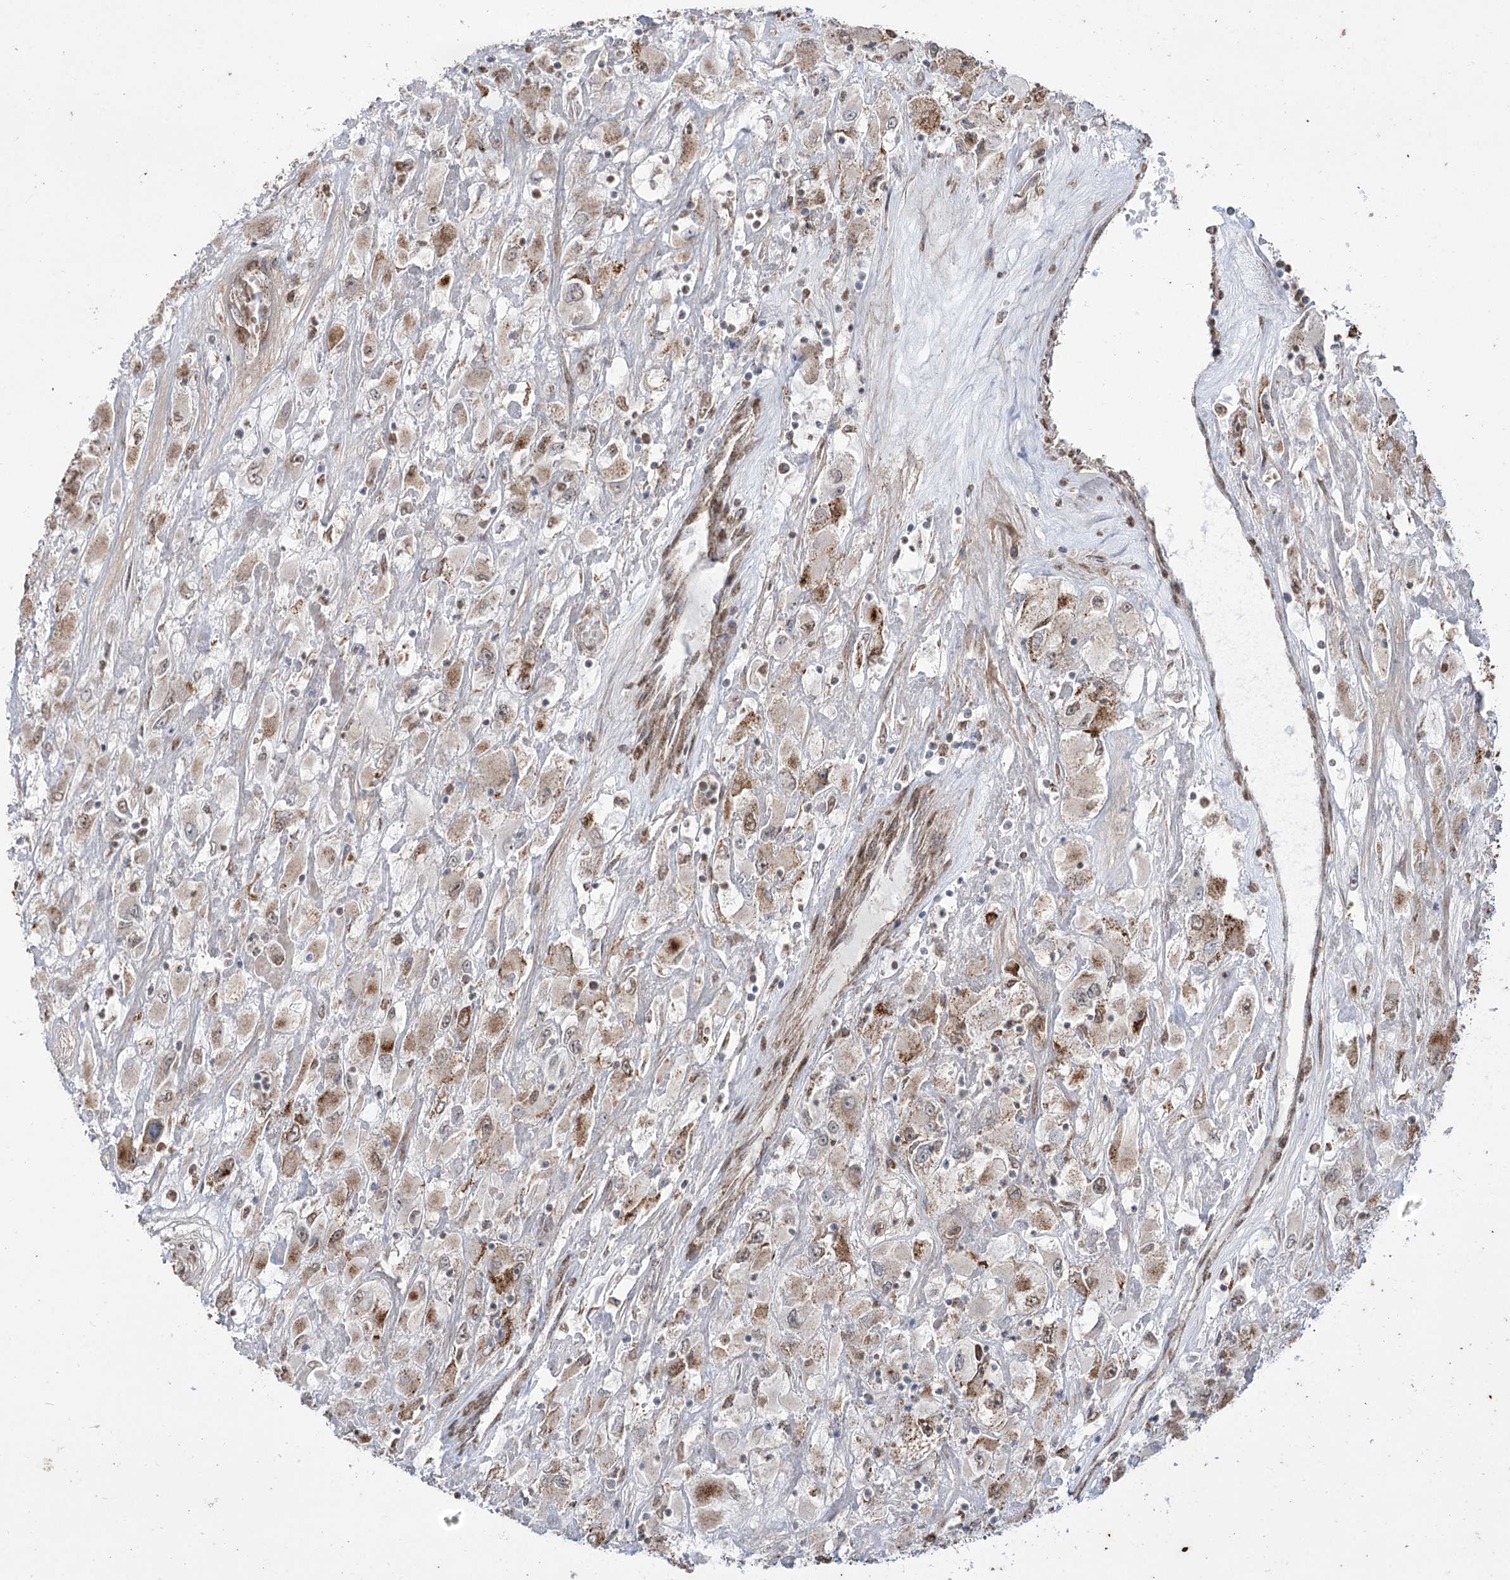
{"staining": {"intensity": "moderate", "quantity": ">75%", "location": "cytoplasmic/membranous"}, "tissue": "renal cancer", "cell_type": "Tumor cells", "image_type": "cancer", "snomed": [{"axis": "morphology", "description": "Adenocarcinoma, NOS"}, {"axis": "topography", "description": "Kidney"}], "caption": "This is an image of immunohistochemistry staining of renal cancer, which shows moderate positivity in the cytoplasmic/membranous of tumor cells.", "gene": "ZSCAN23", "patient": {"sex": "female", "age": 52}}